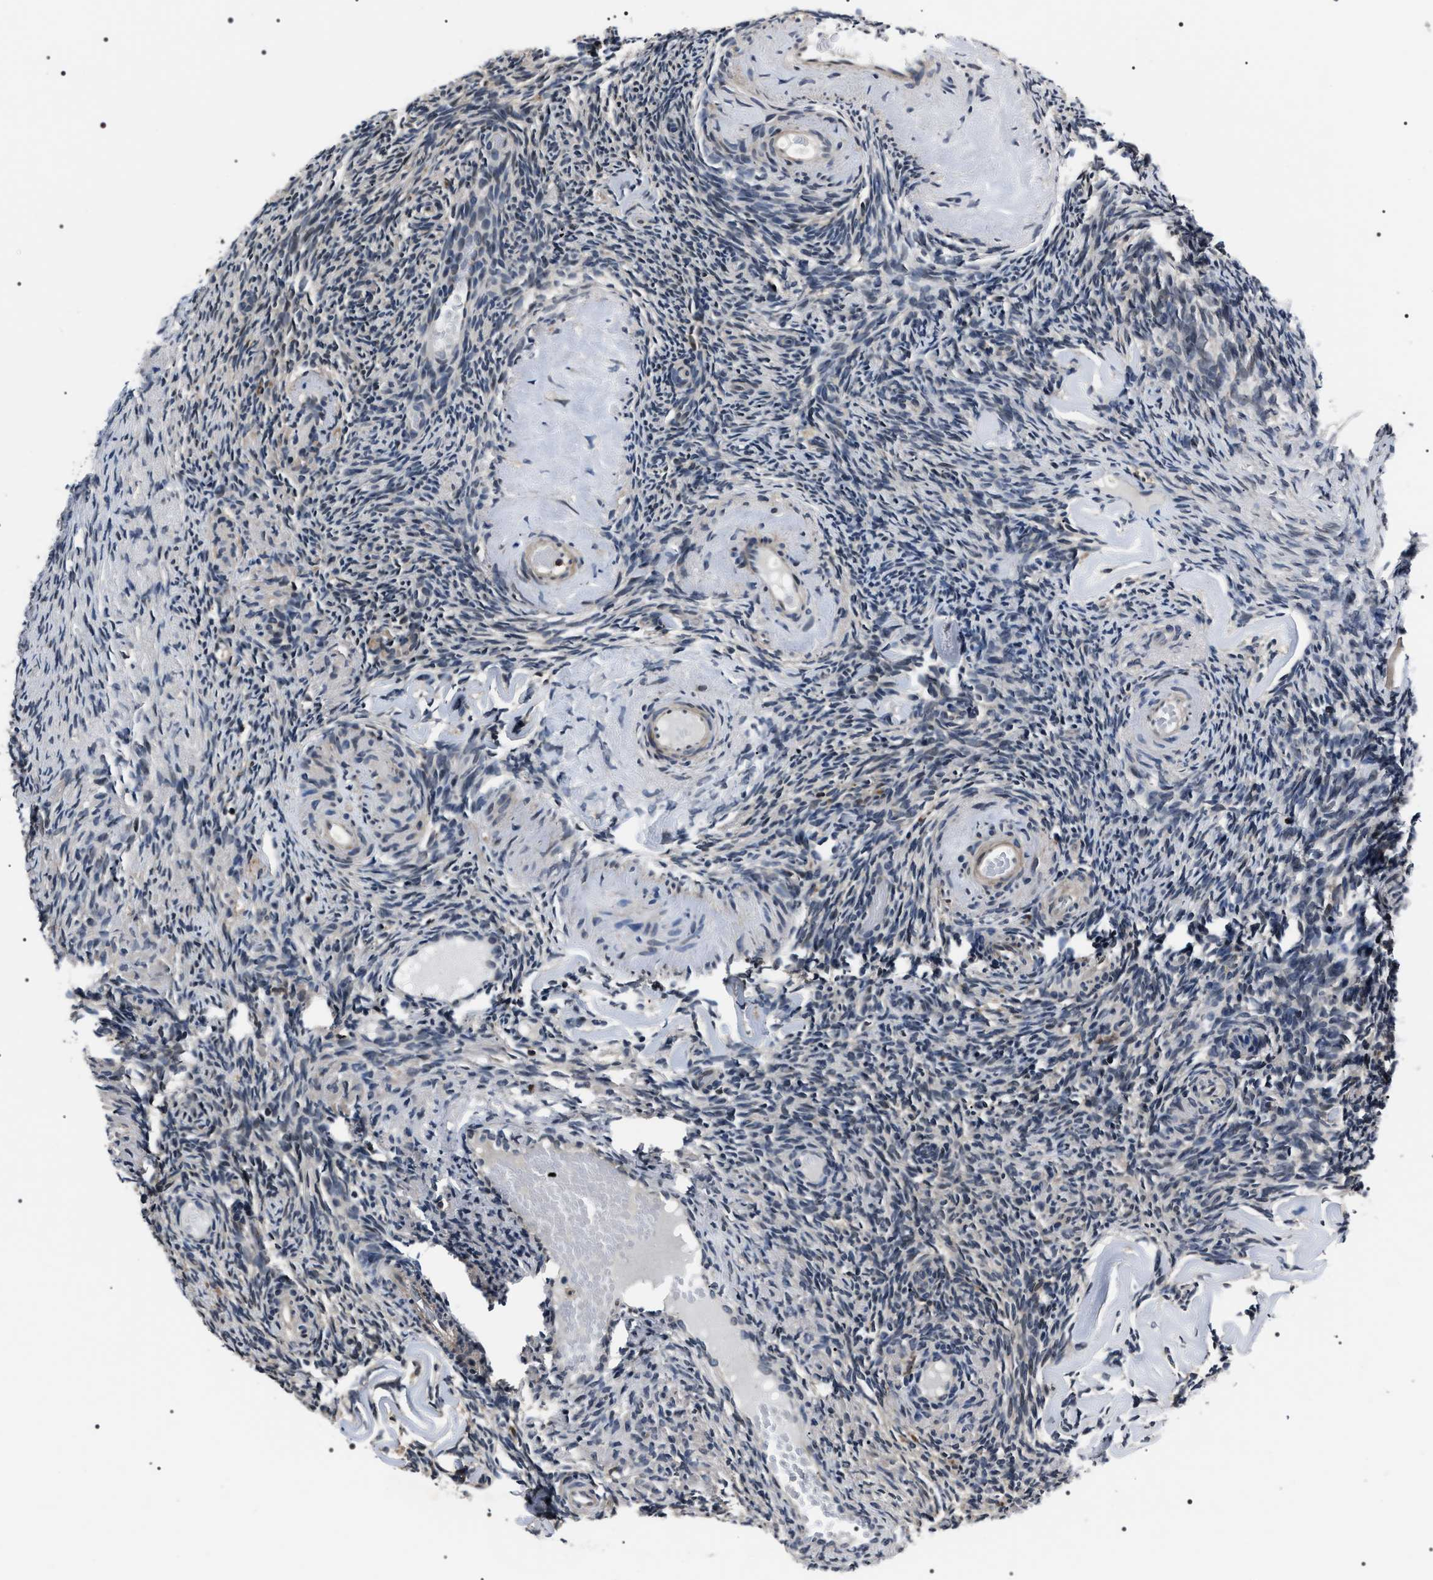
{"staining": {"intensity": "negative", "quantity": "none", "location": "none"}, "tissue": "ovary", "cell_type": "Ovarian stroma cells", "image_type": "normal", "snomed": [{"axis": "morphology", "description": "Normal tissue, NOS"}, {"axis": "topography", "description": "Ovary"}], "caption": "Image shows no significant protein staining in ovarian stroma cells of normal ovary.", "gene": "SIPA1", "patient": {"sex": "female", "age": 60}}